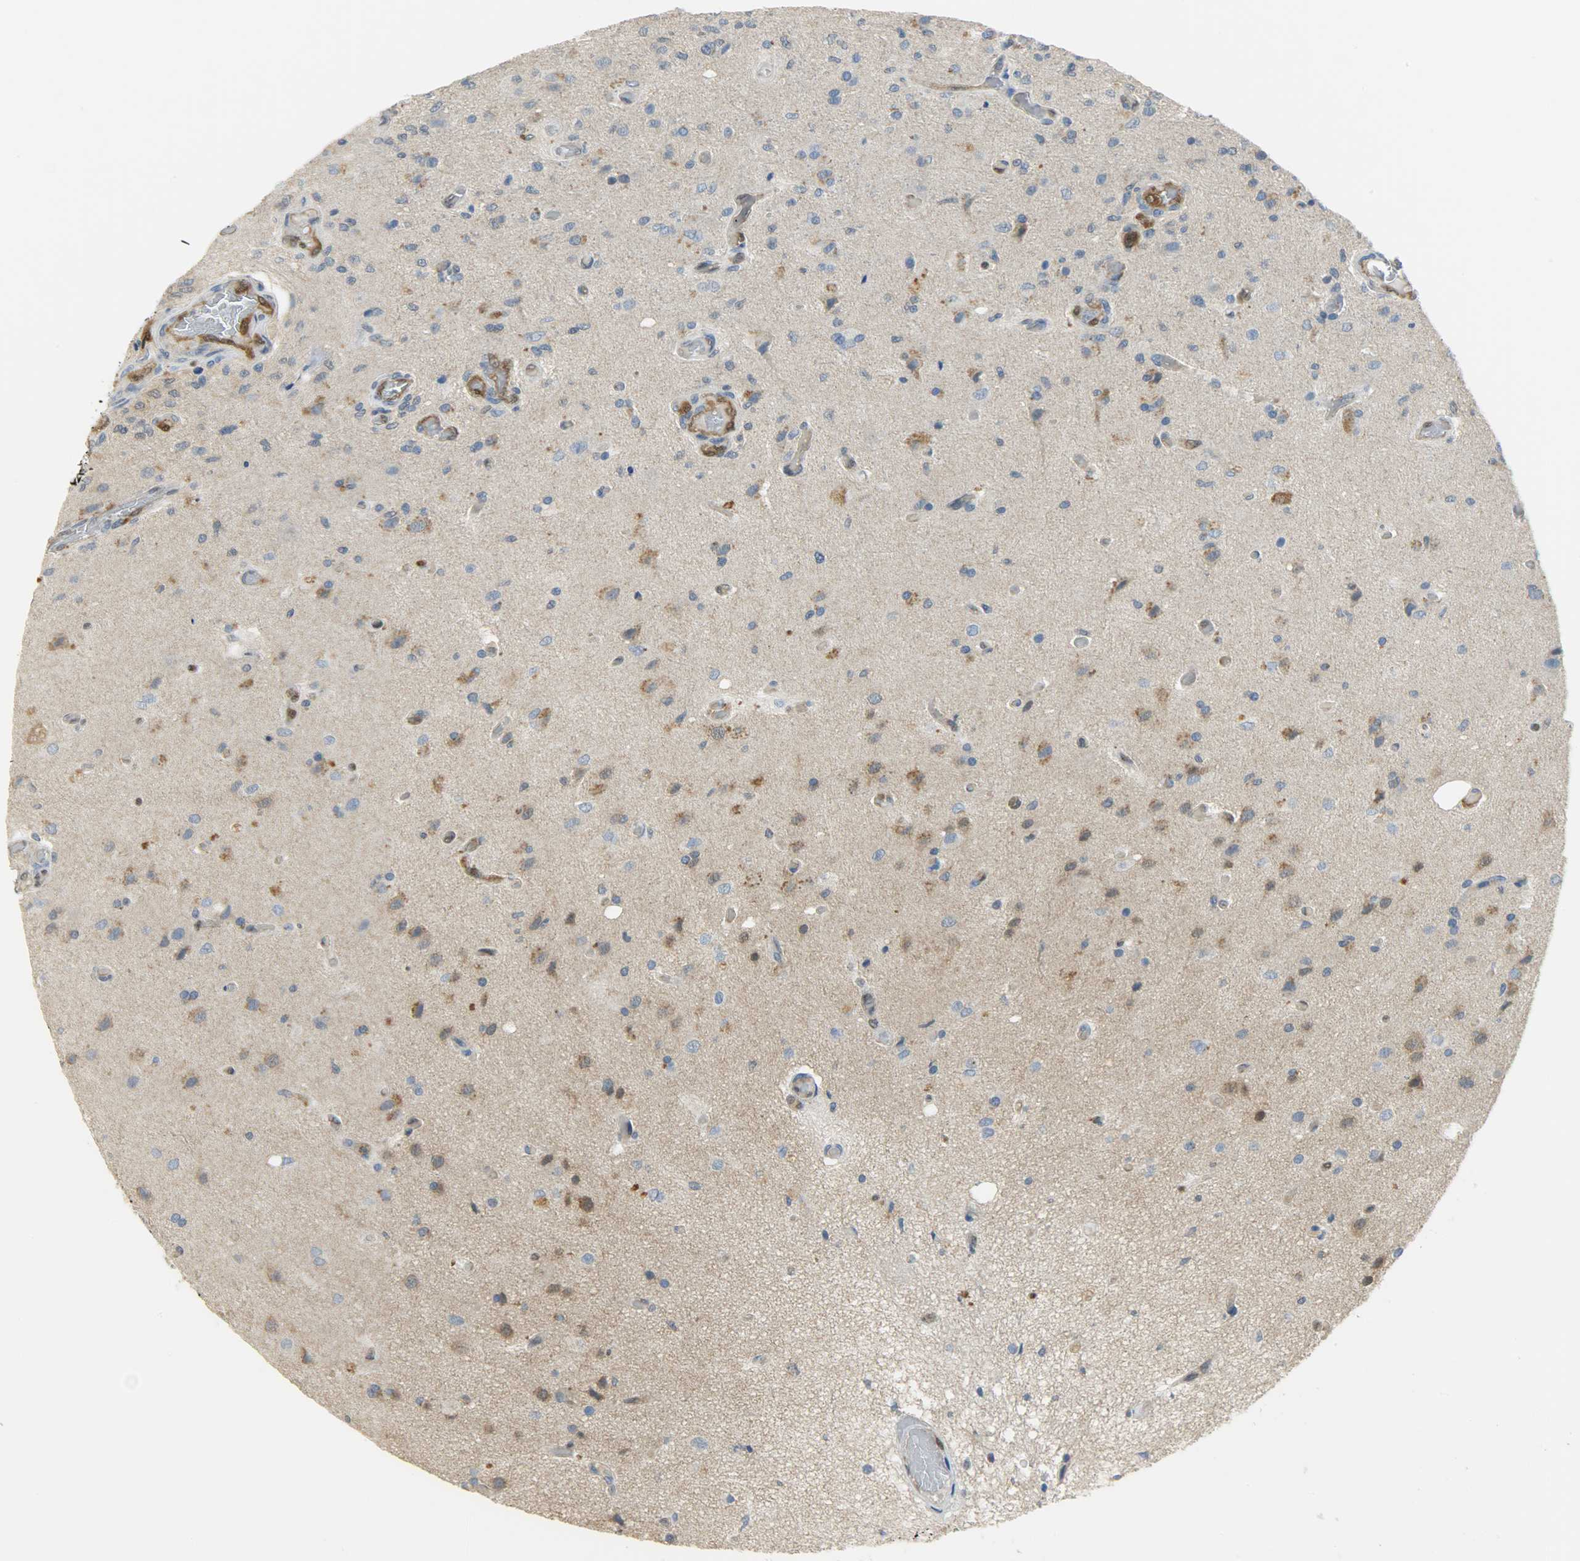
{"staining": {"intensity": "moderate", "quantity": "25%-75%", "location": "cytoplasmic/membranous"}, "tissue": "glioma", "cell_type": "Tumor cells", "image_type": "cancer", "snomed": [{"axis": "morphology", "description": "Normal tissue, NOS"}, {"axis": "morphology", "description": "Glioma, malignant, High grade"}, {"axis": "topography", "description": "Cerebral cortex"}], "caption": "Protein expression analysis of malignant high-grade glioma exhibits moderate cytoplasmic/membranous positivity in approximately 25%-75% of tumor cells.", "gene": "FKBP1A", "patient": {"sex": "male", "age": 77}}